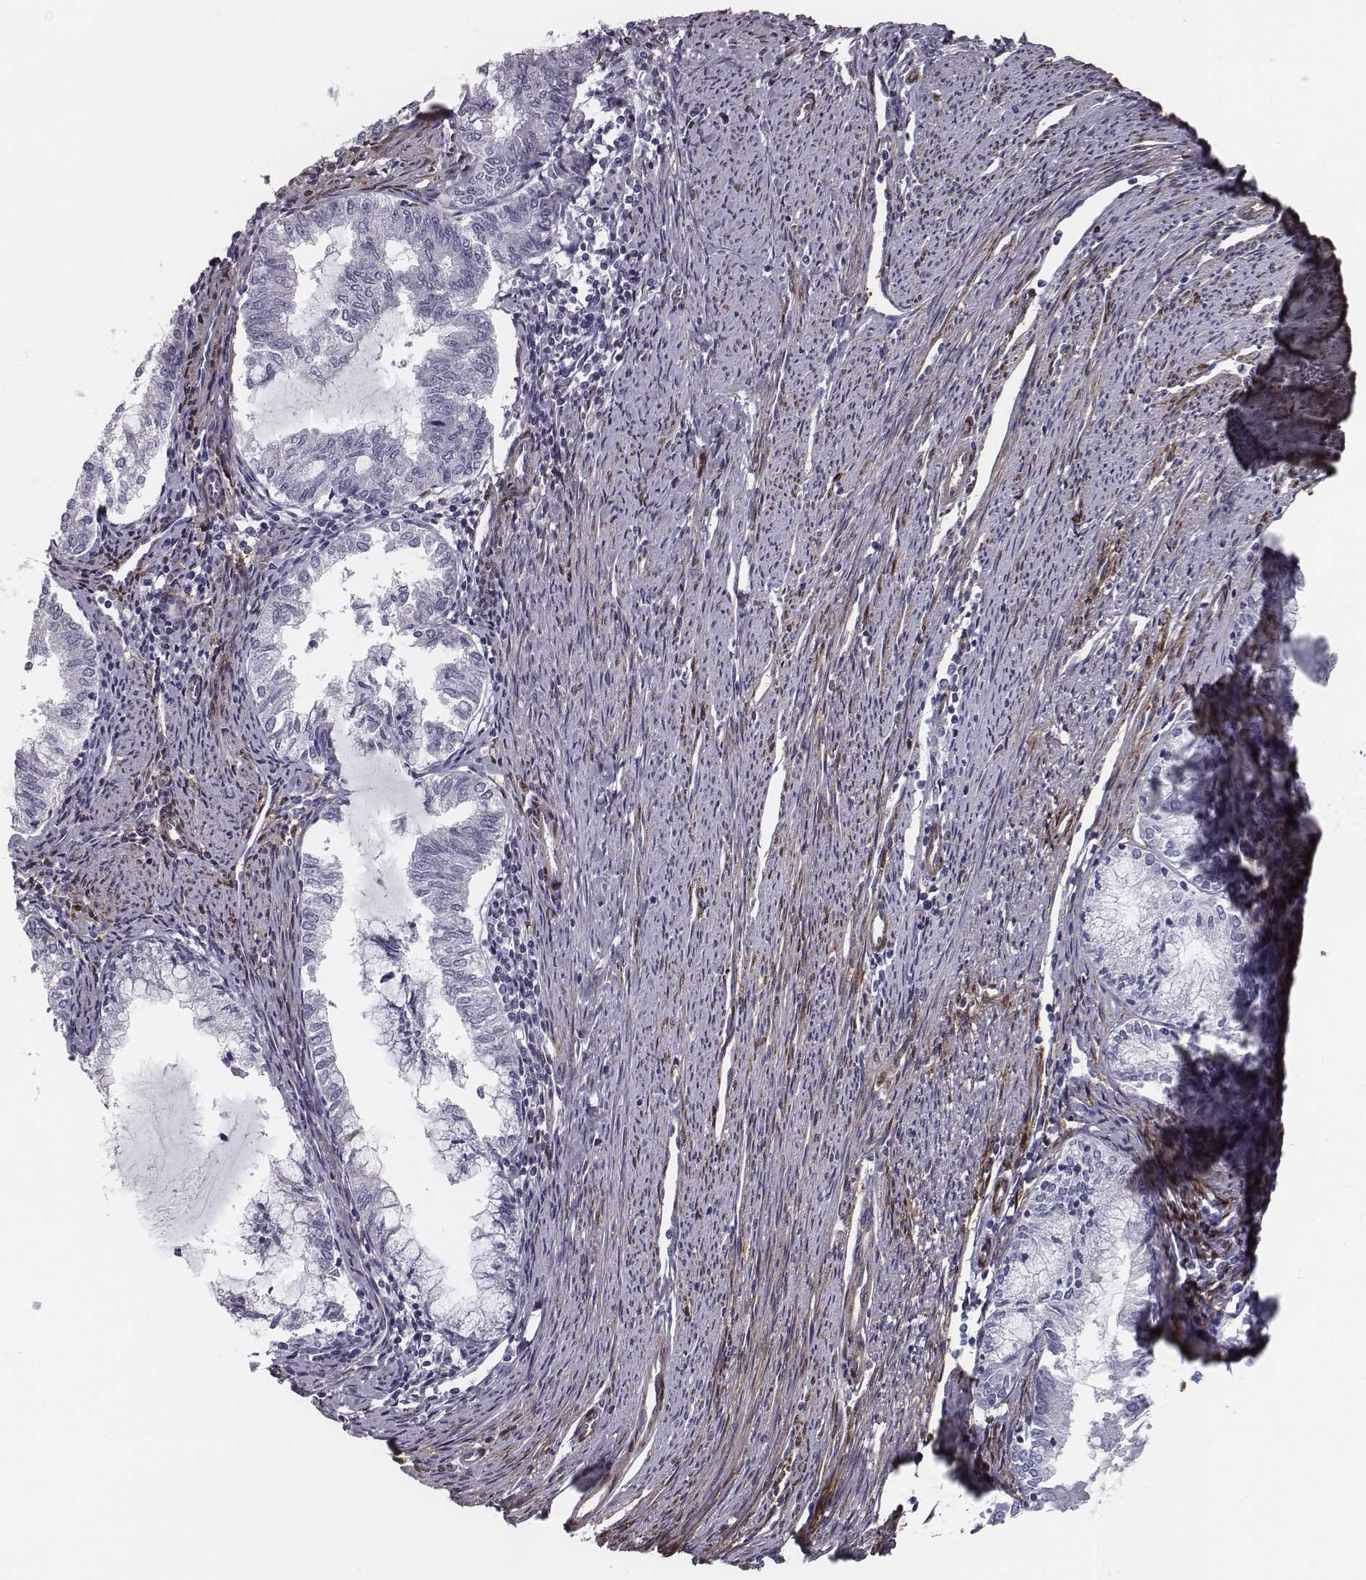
{"staining": {"intensity": "negative", "quantity": "none", "location": "none"}, "tissue": "endometrial cancer", "cell_type": "Tumor cells", "image_type": "cancer", "snomed": [{"axis": "morphology", "description": "Adenocarcinoma, NOS"}, {"axis": "topography", "description": "Endometrium"}], "caption": "Photomicrograph shows no significant protein staining in tumor cells of endometrial adenocarcinoma.", "gene": "ISYNA1", "patient": {"sex": "female", "age": 79}}